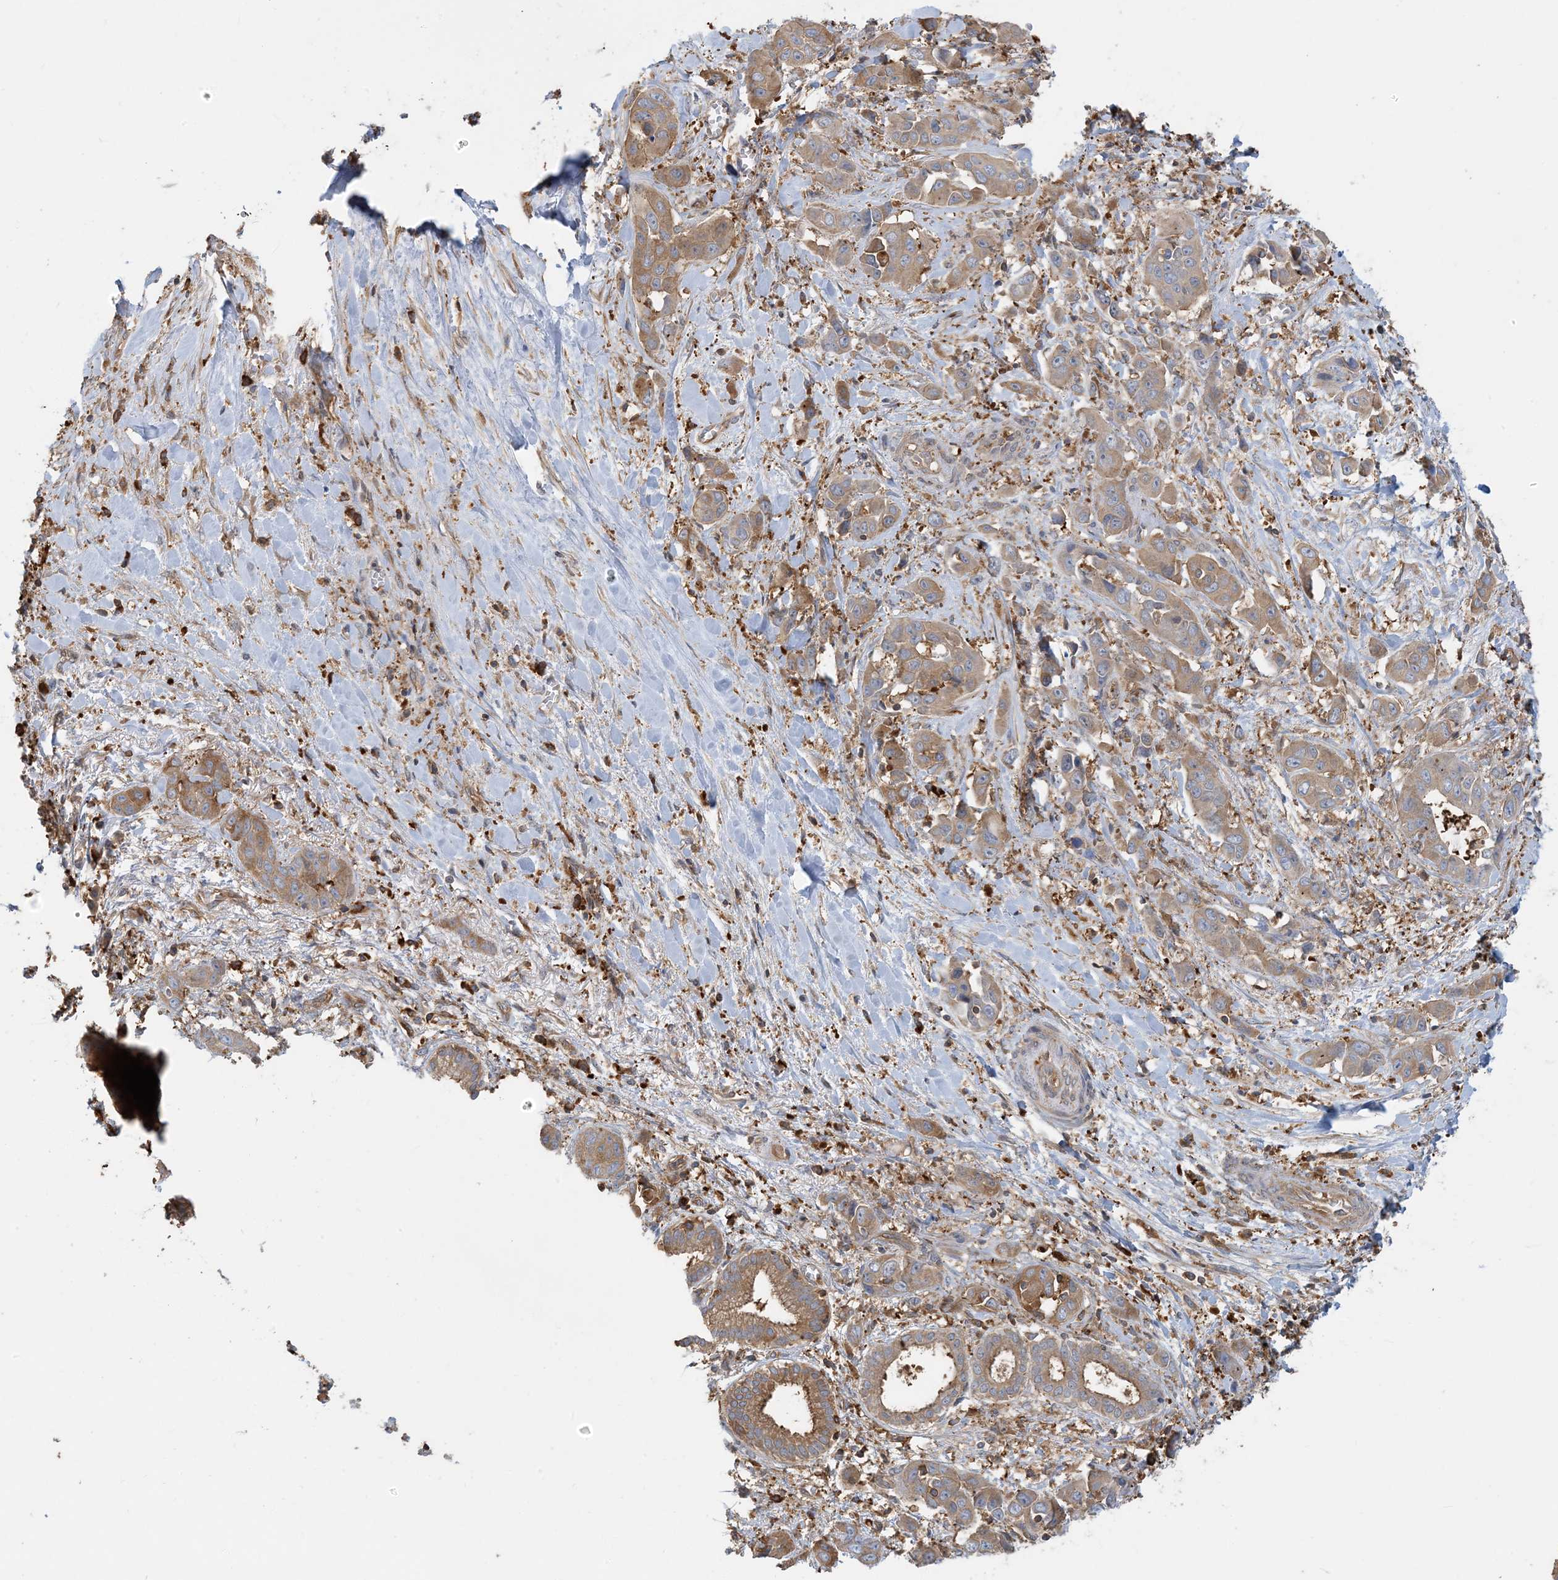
{"staining": {"intensity": "moderate", "quantity": ">75%", "location": "cytoplasmic/membranous"}, "tissue": "liver cancer", "cell_type": "Tumor cells", "image_type": "cancer", "snomed": [{"axis": "morphology", "description": "Cholangiocarcinoma"}, {"axis": "topography", "description": "Liver"}], "caption": "Immunohistochemical staining of human liver cancer demonstrates medium levels of moderate cytoplasmic/membranous protein expression in approximately >75% of tumor cells.", "gene": "SFMBT2", "patient": {"sex": "female", "age": 52}}